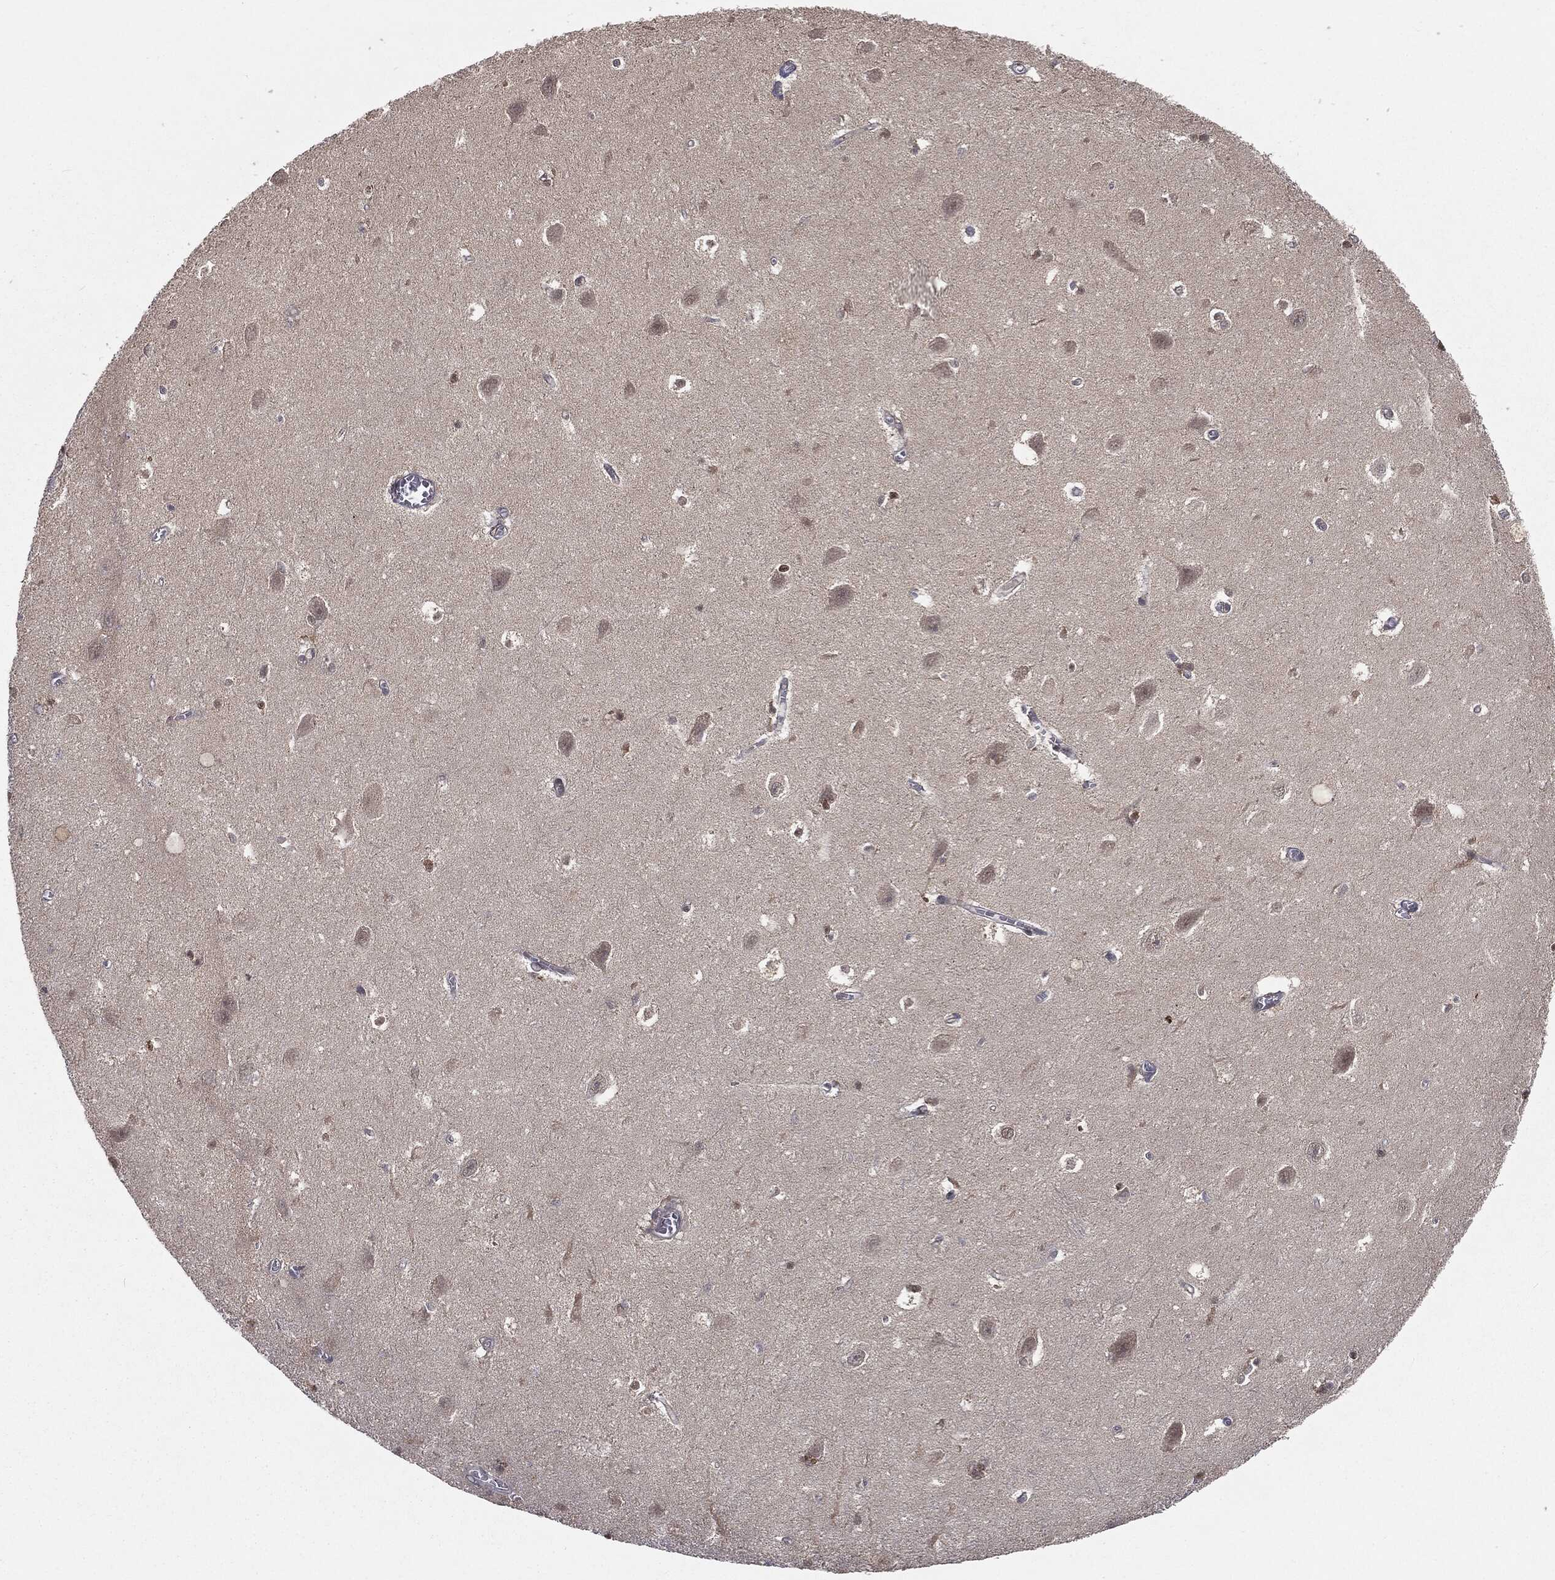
{"staining": {"intensity": "moderate", "quantity": "<25%", "location": "nuclear"}, "tissue": "hippocampus", "cell_type": "Glial cells", "image_type": "normal", "snomed": [{"axis": "morphology", "description": "Normal tissue, NOS"}, {"axis": "topography", "description": "Hippocampus"}], "caption": "This is a micrograph of IHC staining of normal hippocampus, which shows moderate staining in the nuclear of glial cells.", "gene": "FBXO7", "patient": {"sex": "female", "age": 64}}